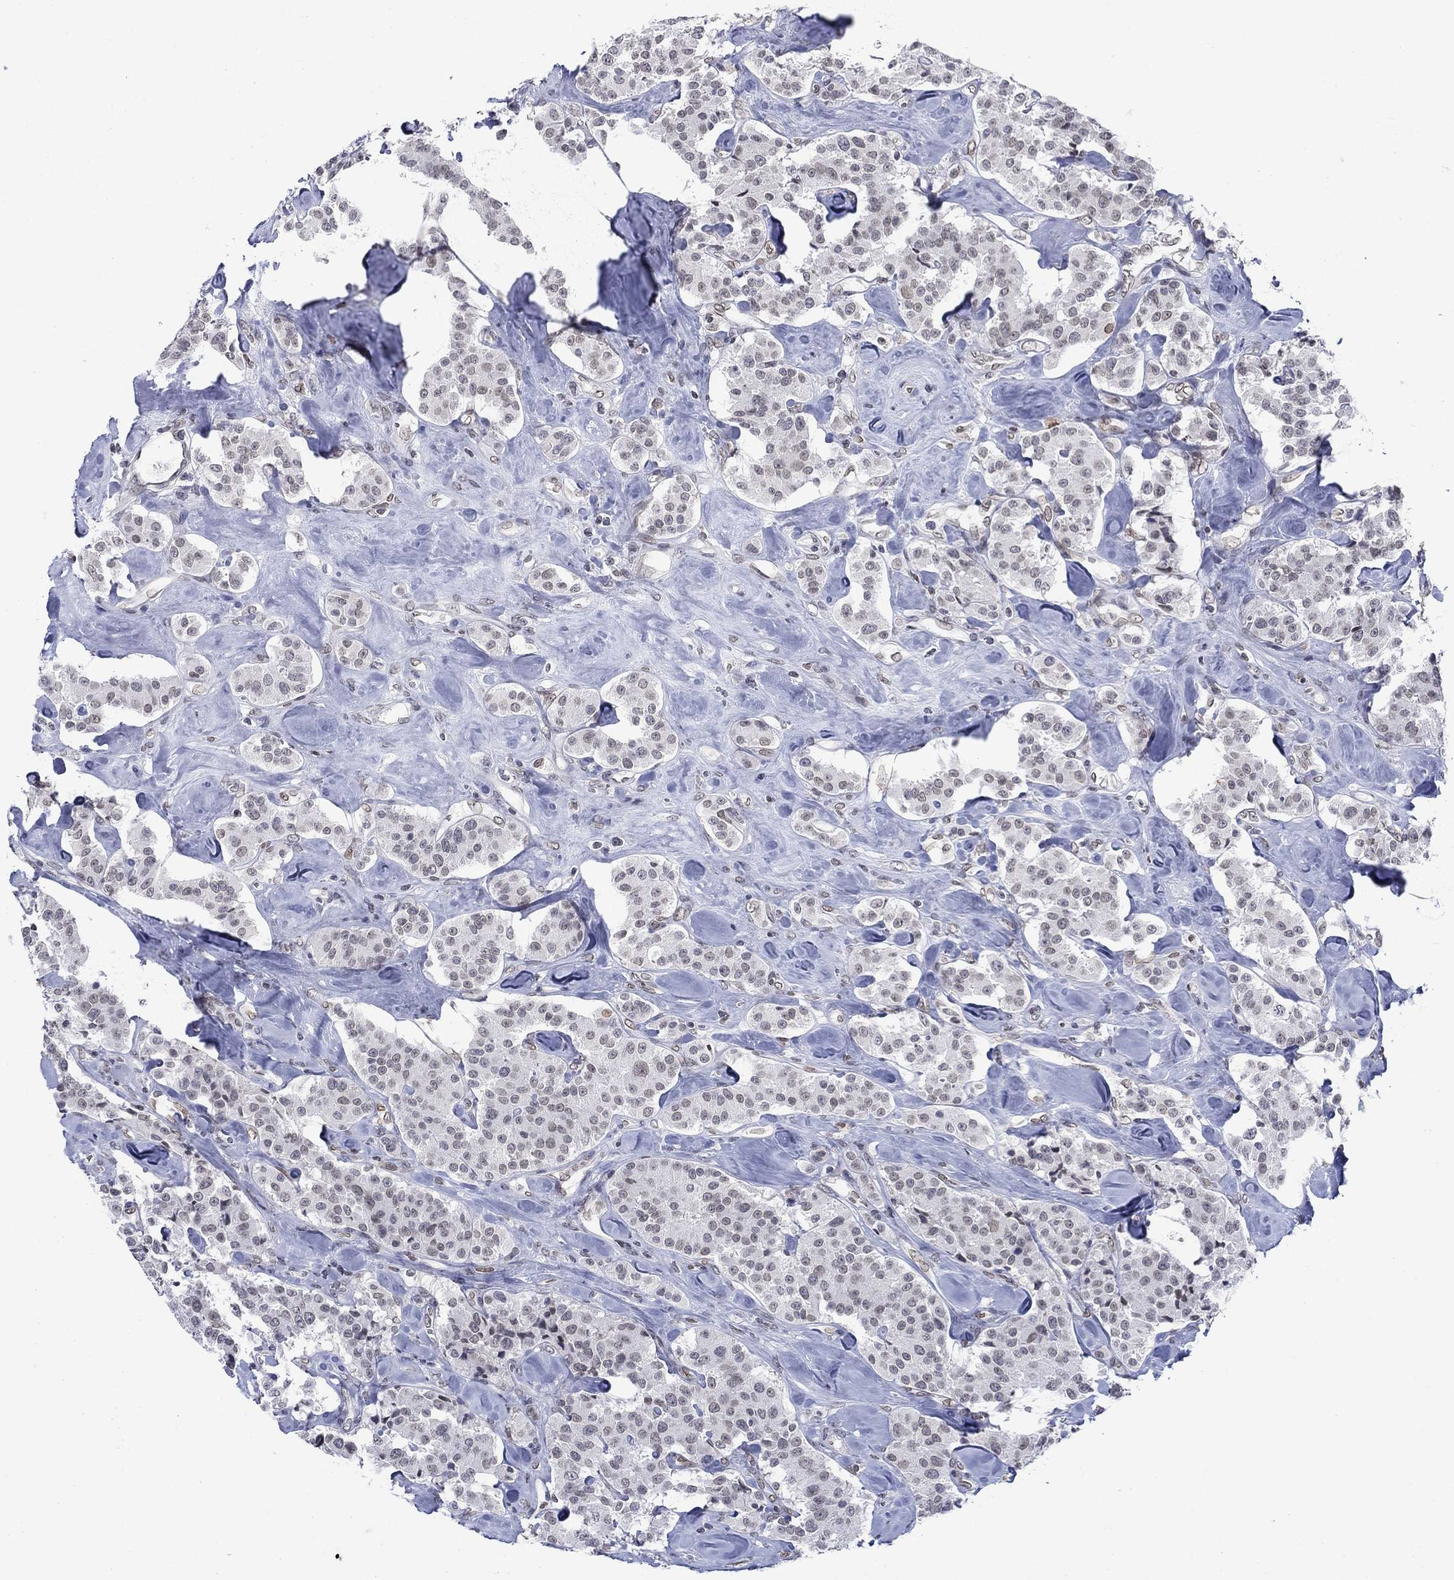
{"staining": {"intensity": "weak", "quantity": "<25%", "location": "nuclear"}, "tissue": "carcinoid", "cell_type": "Tumor cells", "image_type": "cancer", "snomed": [{"axis": "morphology", "description": "Carcinoid, malignant, NOS"}, {"axis": "topography", "description": "Pancreas"}], "caption": "This is an IHC image of carcinoid (malignant). There is no expression in tumor cells.", "gene": "TOR1AIP1", "patient": {"sex": "male", "age": 41}}